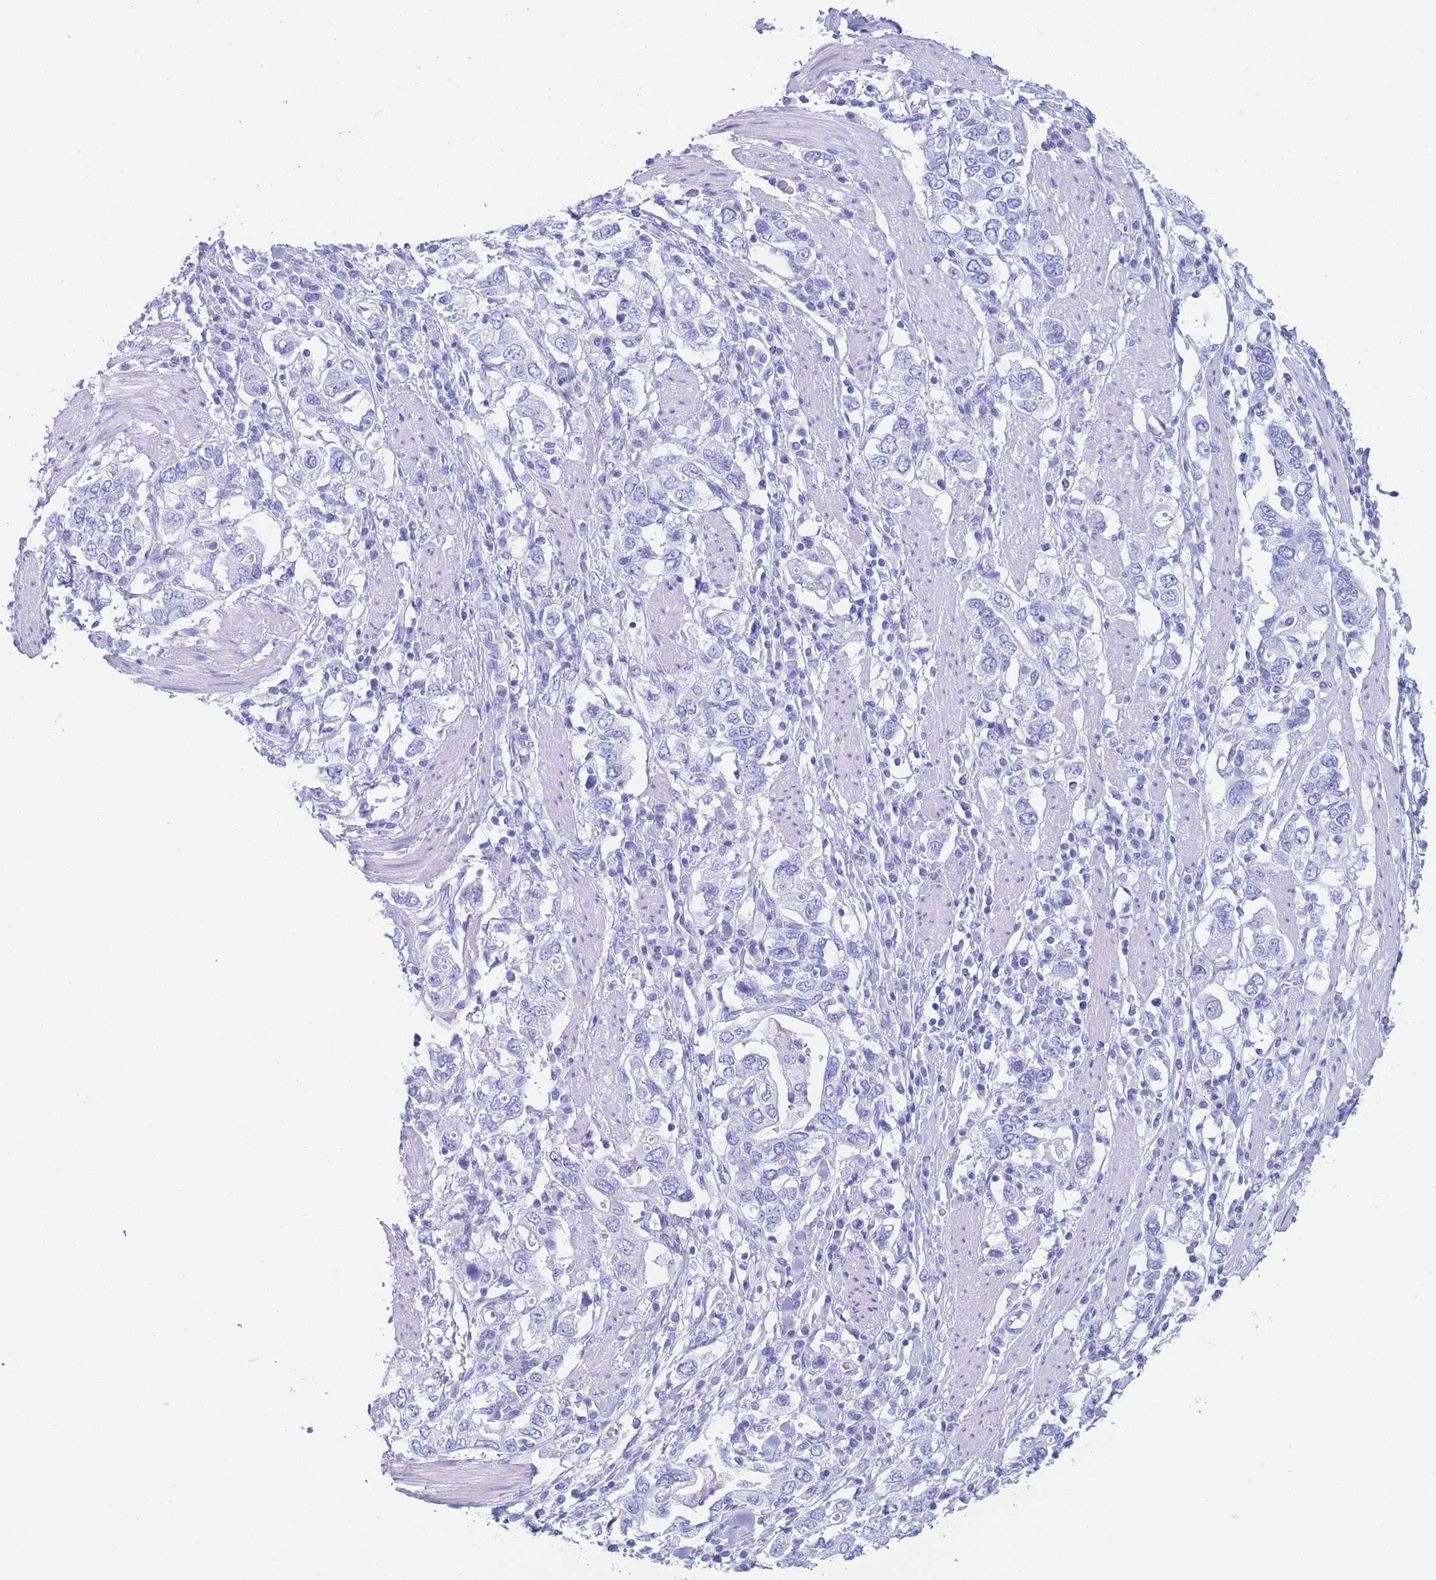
{"staining": {"intensity": "negative", "quantity": "none", "location": "none"}, "tissue": "stomach cancer", "cell_type": "Tumor cells", "image_type": "cancer", "snomed": [{"axis": "morphology", "description": "Adenocarcinoma, NOS"}, {"axis": "topography", "description": "Stomach, upper"}, {"axis": "topography", "description": "Stomach"}], "caption": "Immunohistochemistry of stomach cancer (adenocarcinoma) displays no positivity in tumor cells.", "gene": "SLCO1B3", "patient": {"sex": "male", "age": 62}}